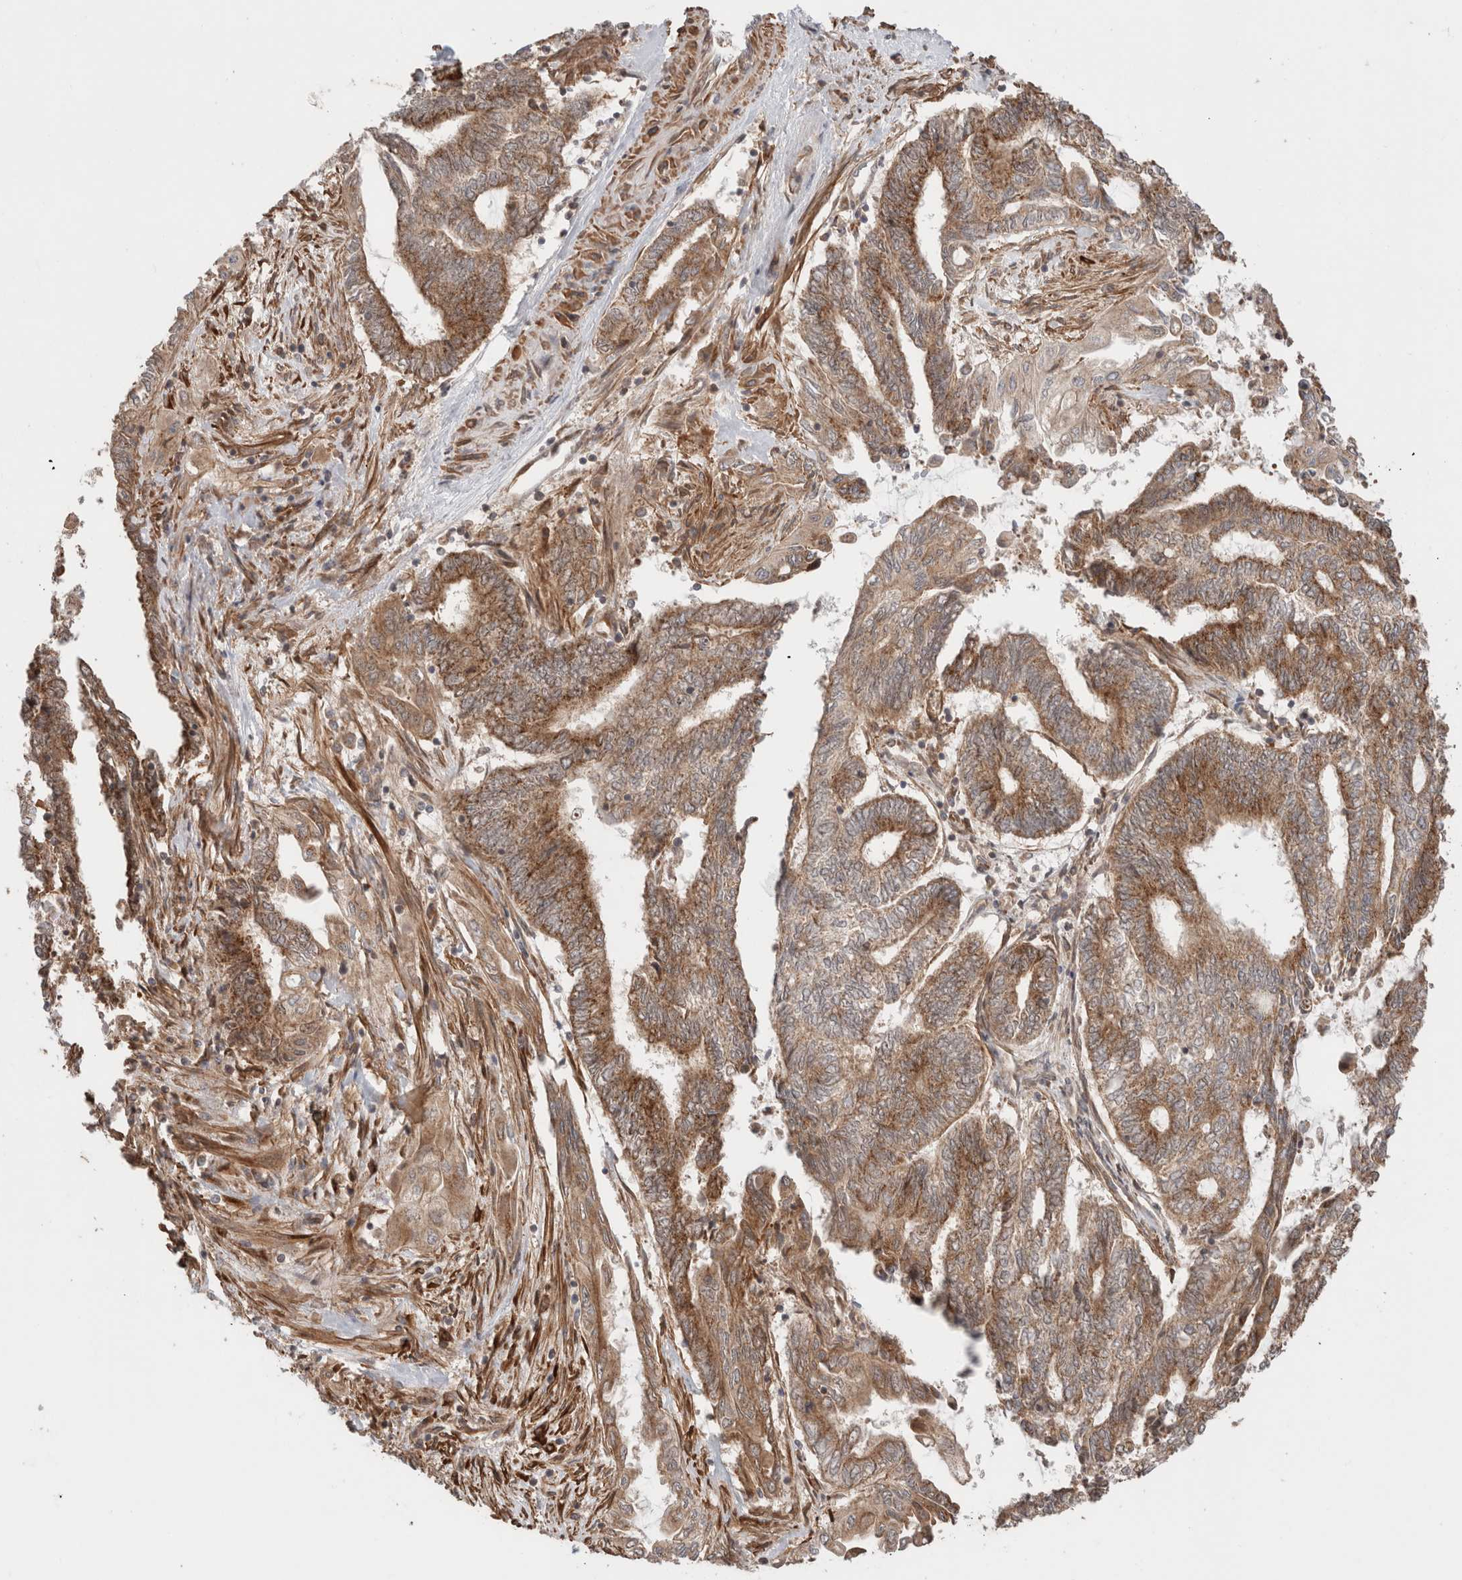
{"staining": {"intensity": "strong", "quantity": ">75%", "location": "cytoplasmic/membranous"}, "tissue": "endometrial cancer", "cell_type": "Tumor cells", "image_type": "cancer", "snomed": [{"axis": "morphology", "description": "Adenocarcinoma, NOS"}, {"axis": "topography", "description": "Uterus"}, {"axis": "topography", "description": "Endometrium"}], "caption": "Endometrial adenocarcinoma stained with DAB immunohistochemistry displays high levels of strong cytoplasmic/membranous positivity in approximately >75% of tumor cells.", "gene": "ZNF649", "patient": {"sex": "female", "age": 70}}